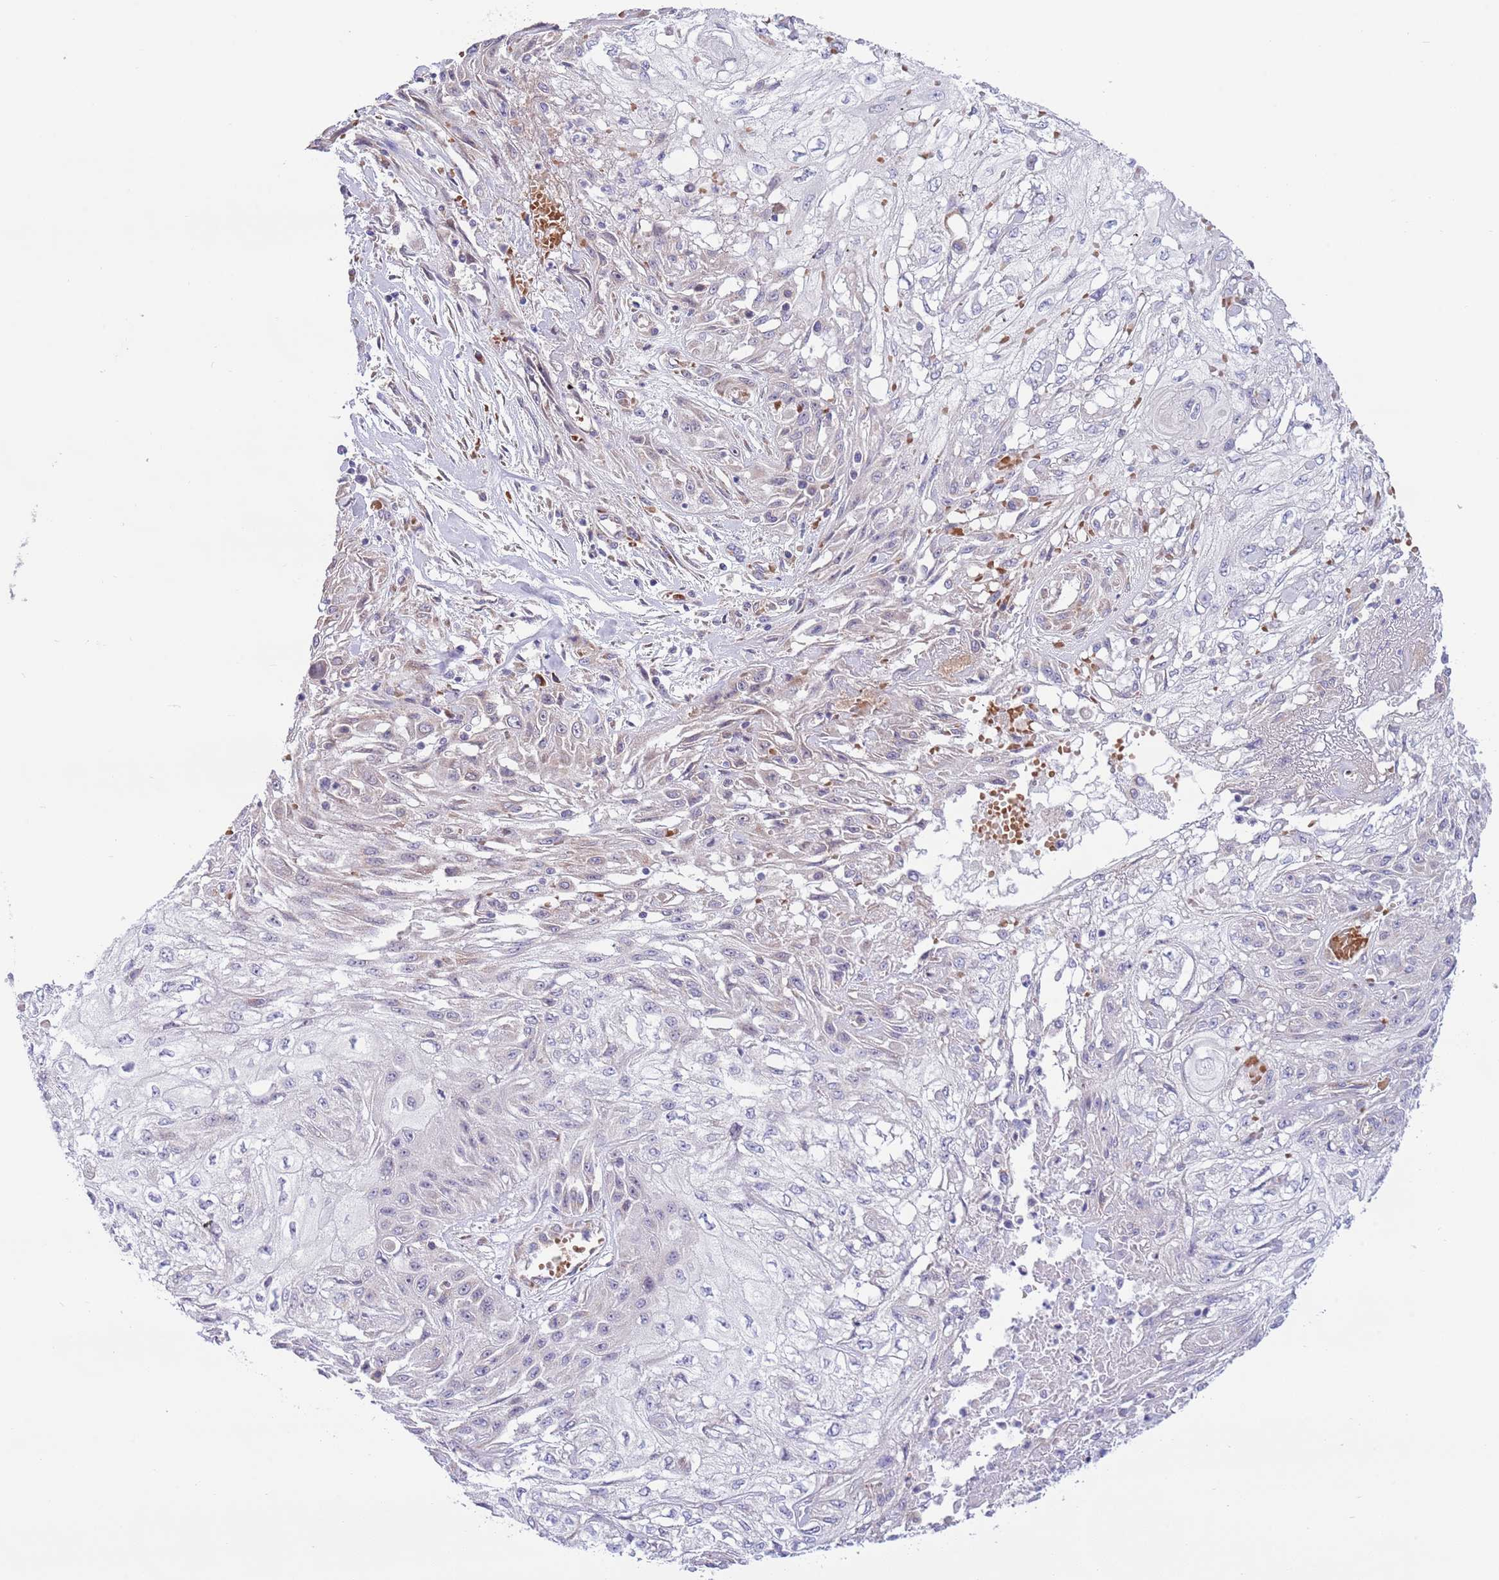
{"staining": {"intensity": "negative", "quantity": "none", "location": "none"}, "tissue": "skin cancer", "cell_type": "Tumor cells", "image_type": "cancer", "snomed": [{"axis": "morphology", "description": "Squamous cell carcinoma, NOS"}, {"axis": "morphology", "description": "Squamous cell carcinoma, metastatic, NOS"}, {"axis": "topography", "description": "Skin"}, {"axis": "topography", "description": "Lymph node"}], "caption": "DAB immunohistochemical staining of skin cancer (metastatic squamous cell carcinoma) displays no significant staining in tumor cells.", "gene": "DAND5", "patient": {"sex": "male", "age": 75}}